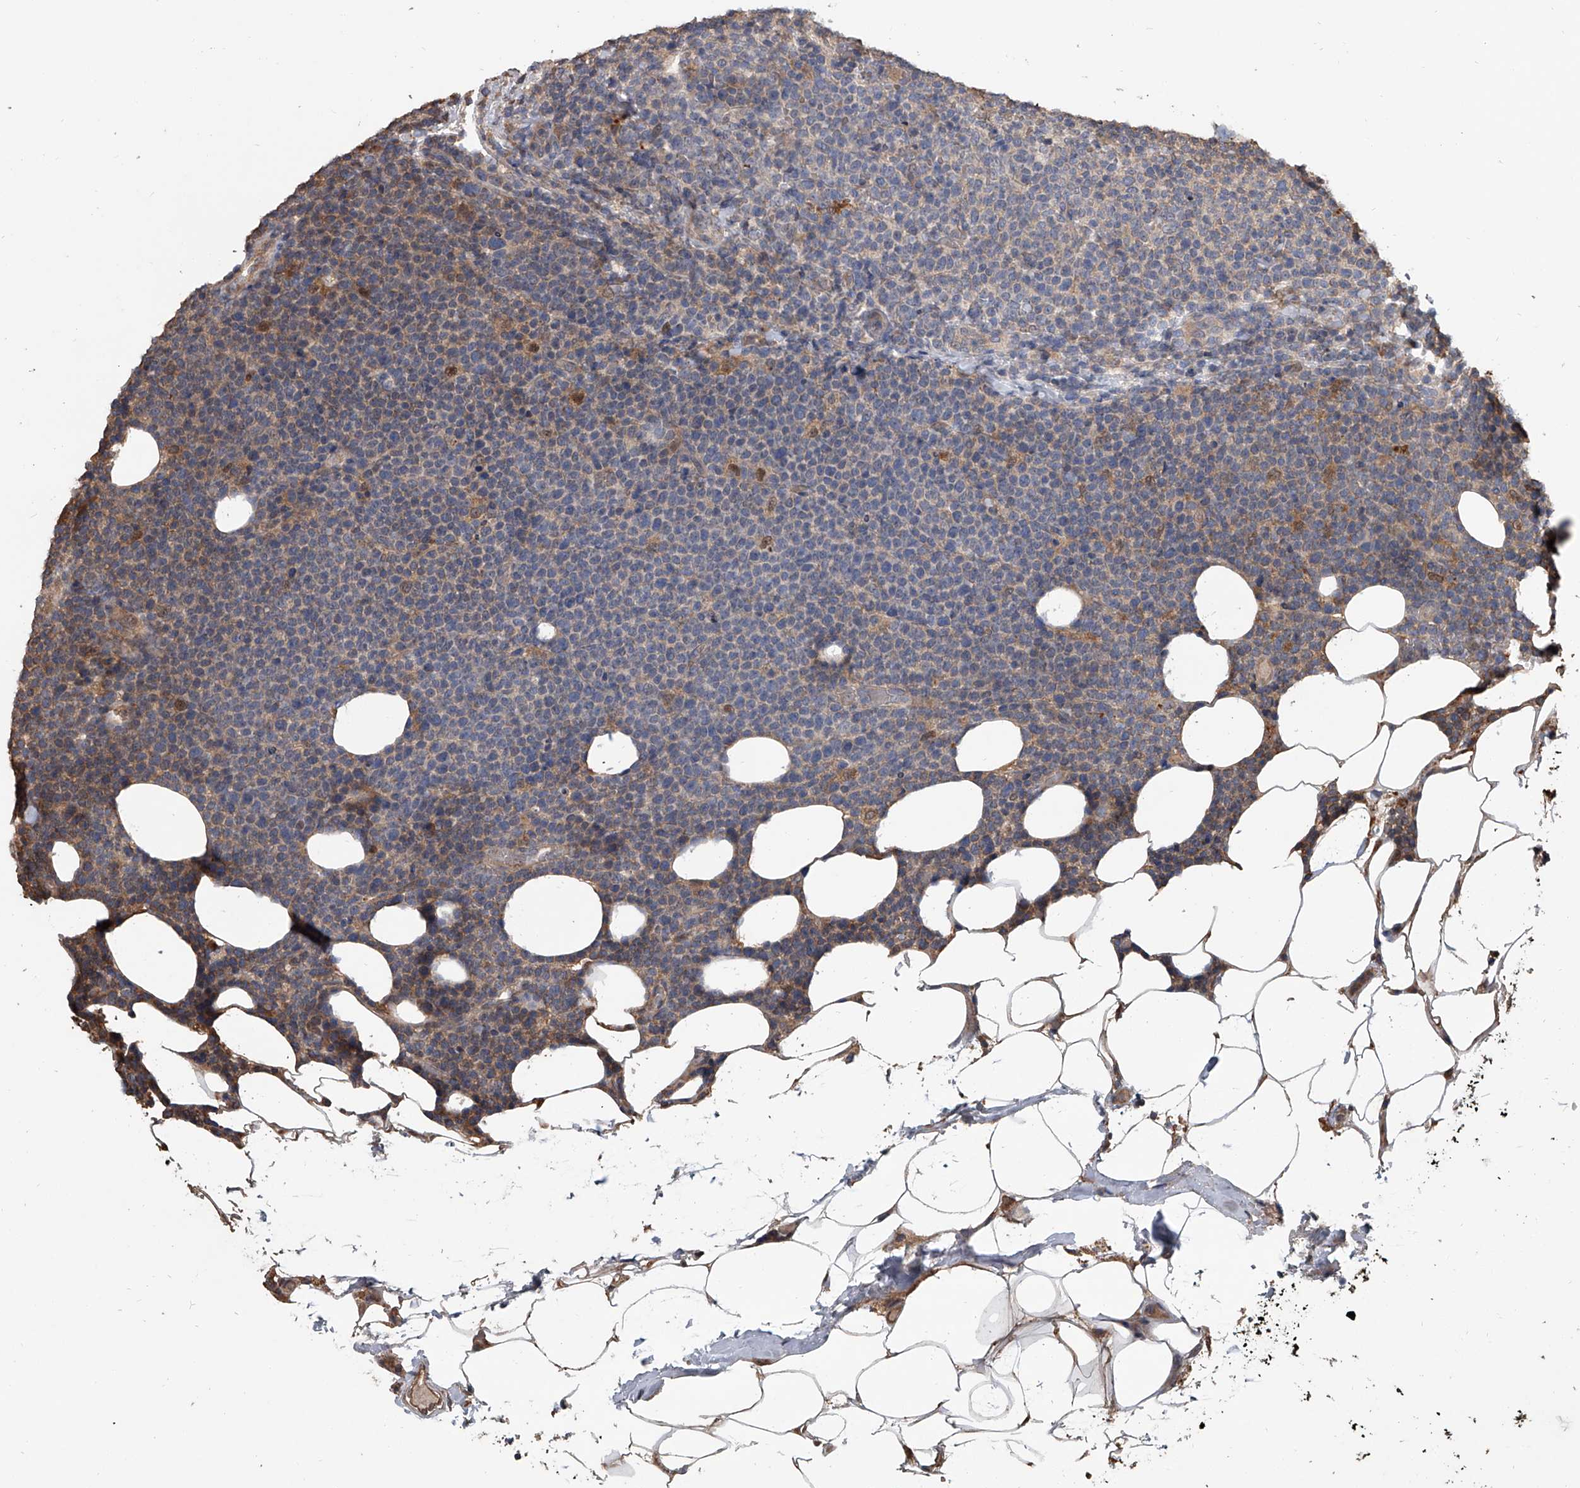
{"staining": {"intensity": "negative", "quantity": "none", "location": "none"}, "tissue": "lymphoma", "cell_type": "Tumor cells", "image_type": "cancer", "snomed": [{"axis": "morphology", "description": "Malignant lymphoma, non-Hodgkin's type, High grade"}, {"axis": "topography", "description": "Lymph node"}], "caption": "An image of human lymphoma is negative for staining in tumor cells.", "gene": "DOCK9", "patient": {"sex": "male", "age": 61}}